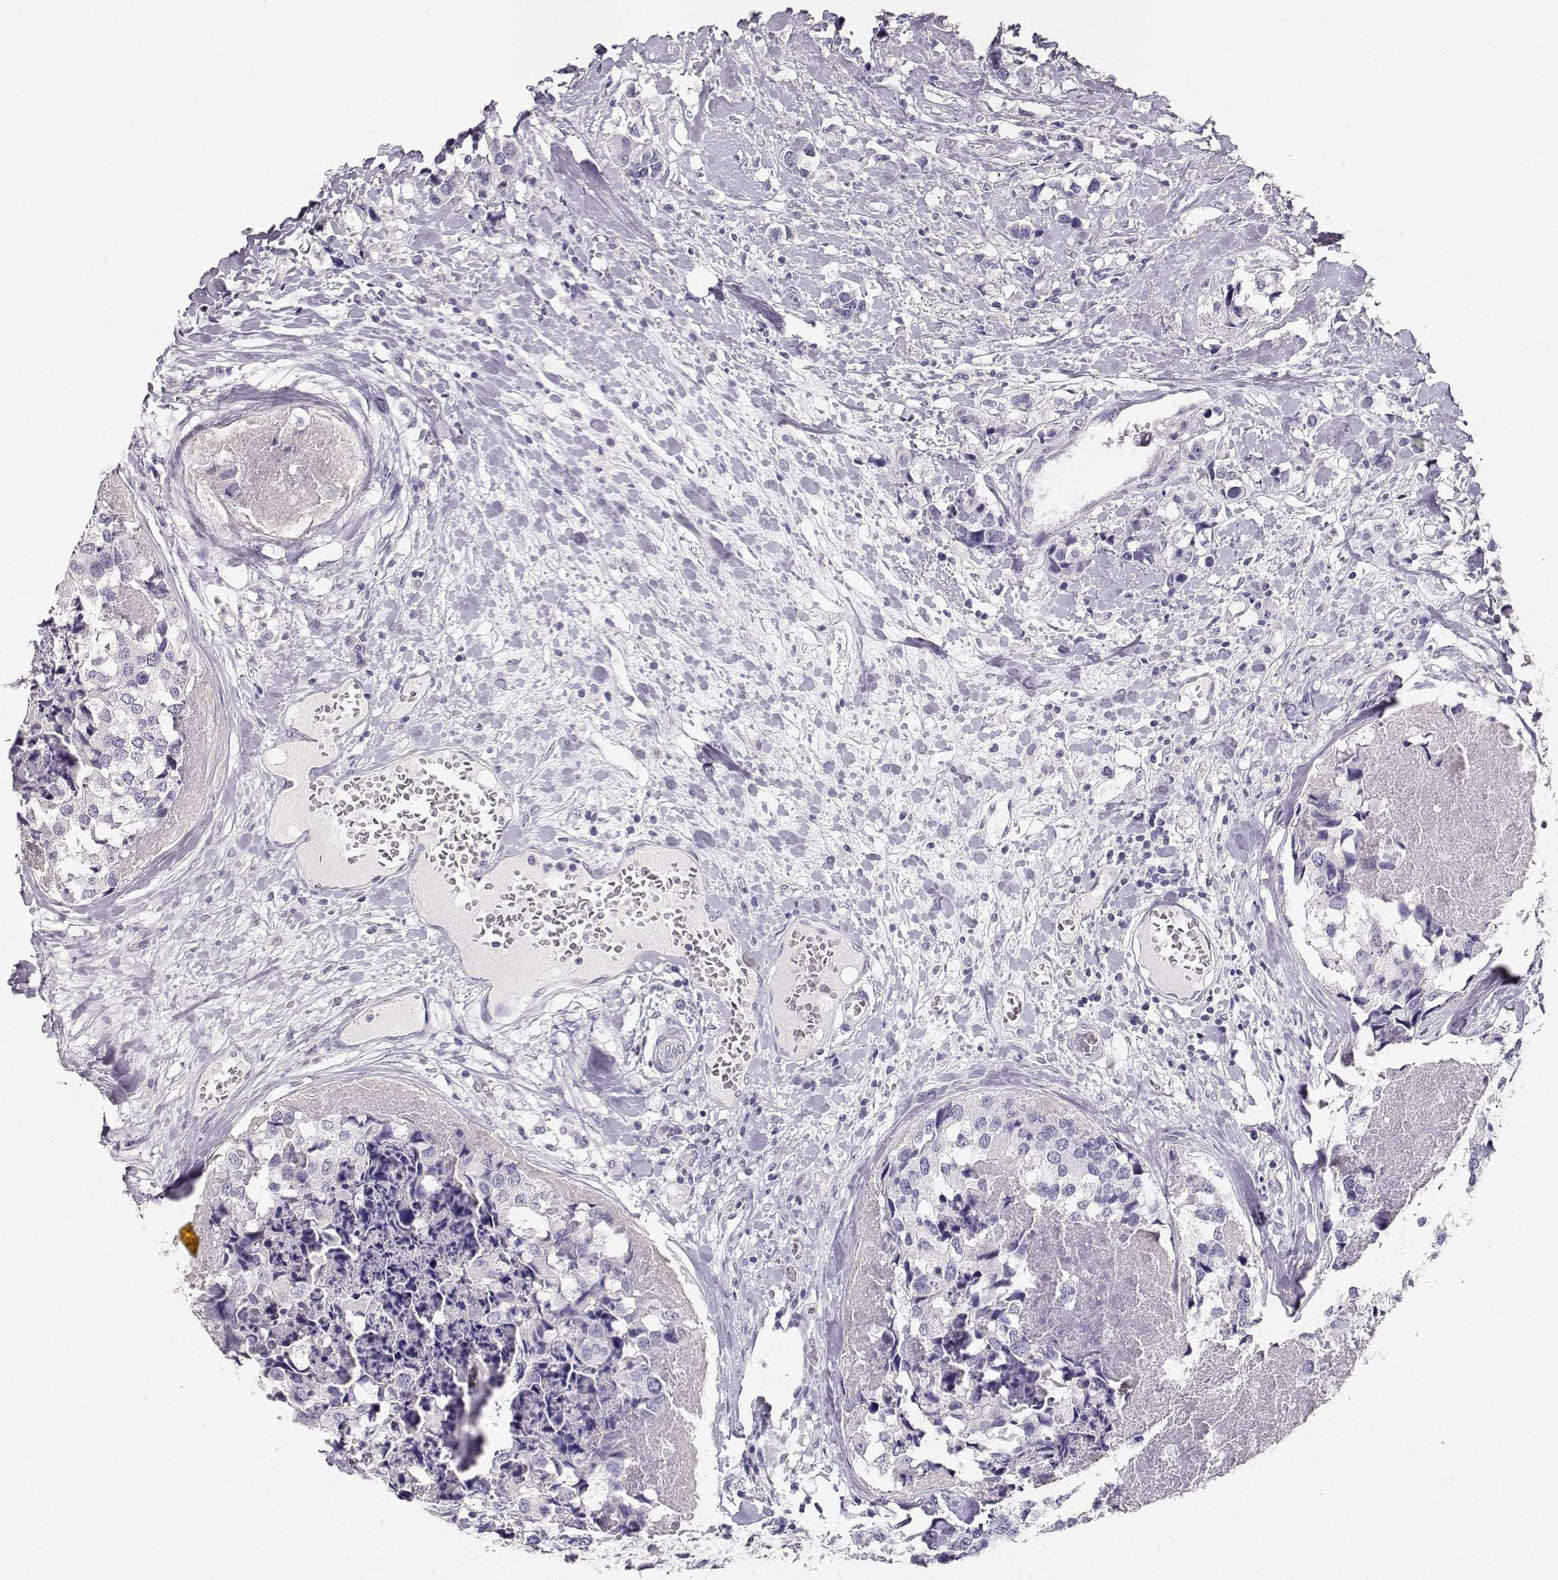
{"staining": {"intensity": "negative", "quantity": "none", "location": "none"}, "tissue": "breast cancer", "cell_type": "Tumor cells", "image_type": "cancer", "snomed": [{"axis": "morphology", "description": "Lobular carcinoma"}, {"axis": "topography", "description": "Breast"}], "caption": "DAB immunohistochemical staining of human breast lobular carcinoma shows no significant positivity in tumor cells. (Brightfield microscopy of DAB (3,3'-diaminobenzidine) immunohistochemistry at high magnification).", "gene": "MAGEC1", "patient": {"sex": "female", "age": 59}}